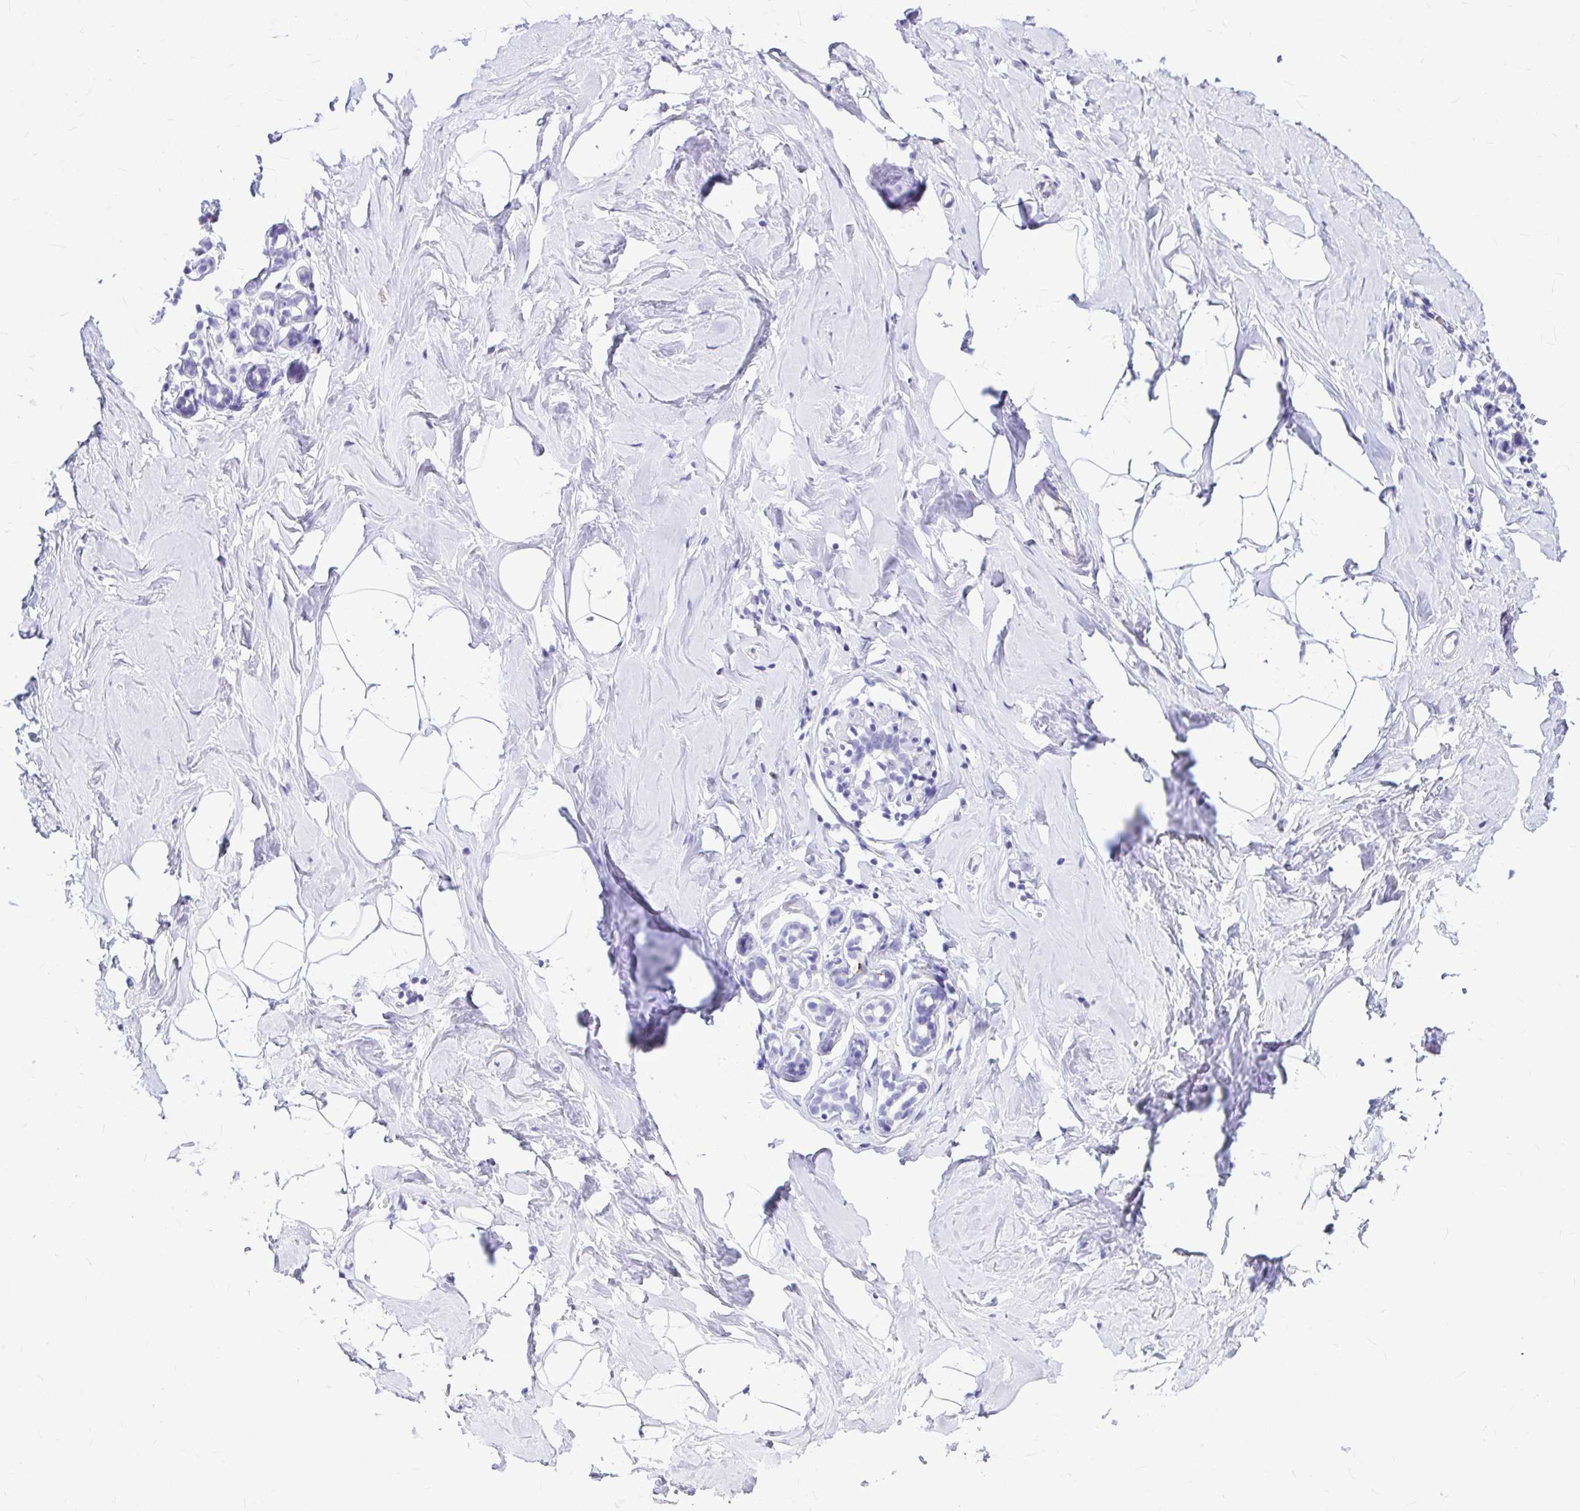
{"staining": {"intensity": "negative", "quantity": "none", "location": "none"}, "tissue": "breast", "cell_type": "Adipocytes", "image_type": "normal", "snomed": [{"axis": "morphology", "description": "Normal tissue, NOS"}, {"axis": "topography", "description": "Breast"}], "caption": "The image exhibits no staining of adipocytes in unremarkable breast. (DAB IHC with hematoxylin counter stain).", "gene": "CLEC1B", "patient": {"sex": "female", "age": 32}}